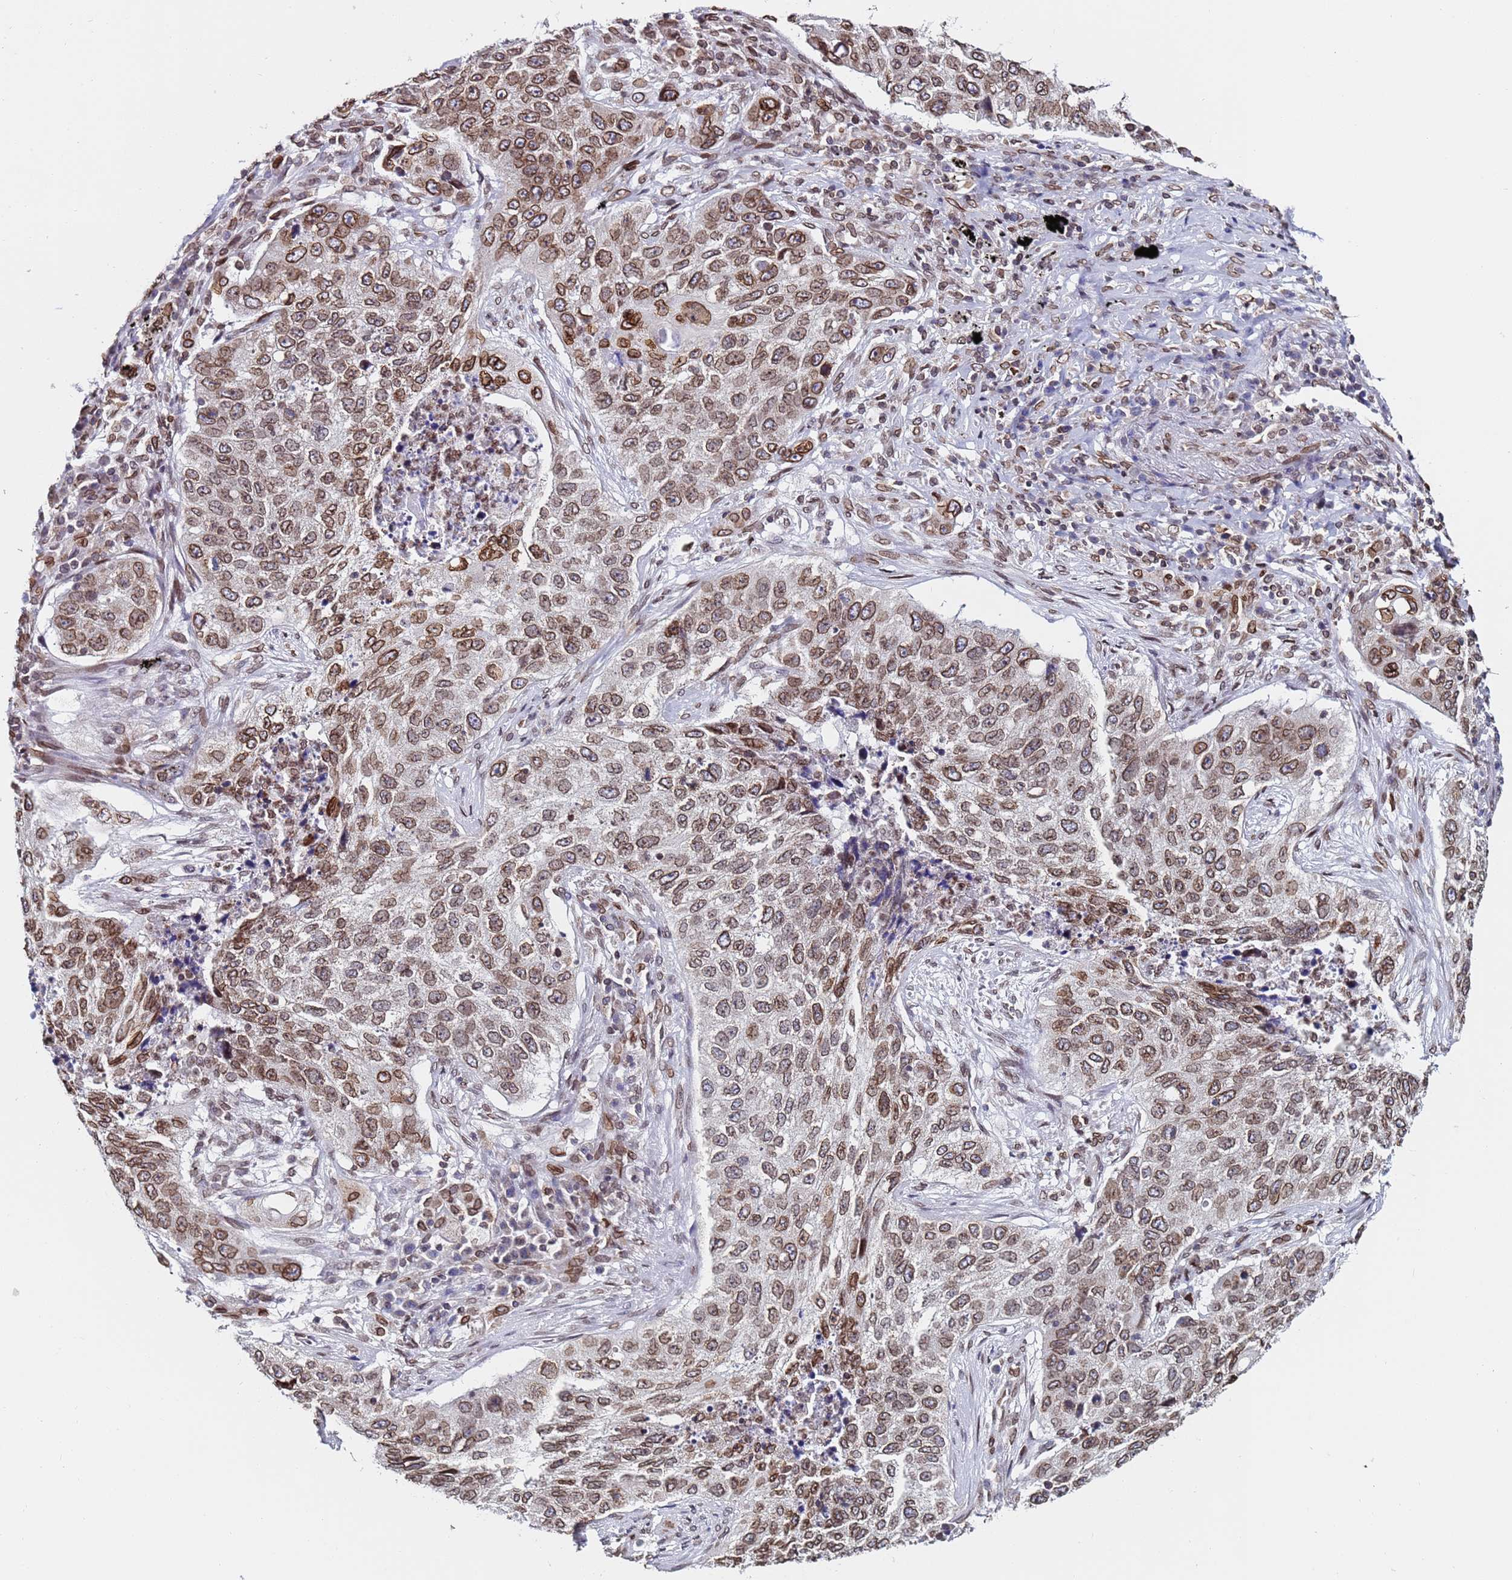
{"staining": {"intensity": "moderate", "quantity": ">75%", "location": "cytoplasmic/membranous,nuclear"}, "tissue": "lung cancer", "cell_type": "Tumor cells", "image_type": "cancer", "snomed": [{"axis": "morphology", "description": "Squamous cell carcinoma, NOS"}, {"axis": "topography", "description": "Lung"}], "caption": "This image displays immunohistochemistry staining of lung squamous cell carcinoma, with medium moderate cytoplasmic/membranous and nuclear staining in about >75% of tumor cells.", "gene": "TOR1AIP1", "patient": {"sex": "female", "age": 63}}